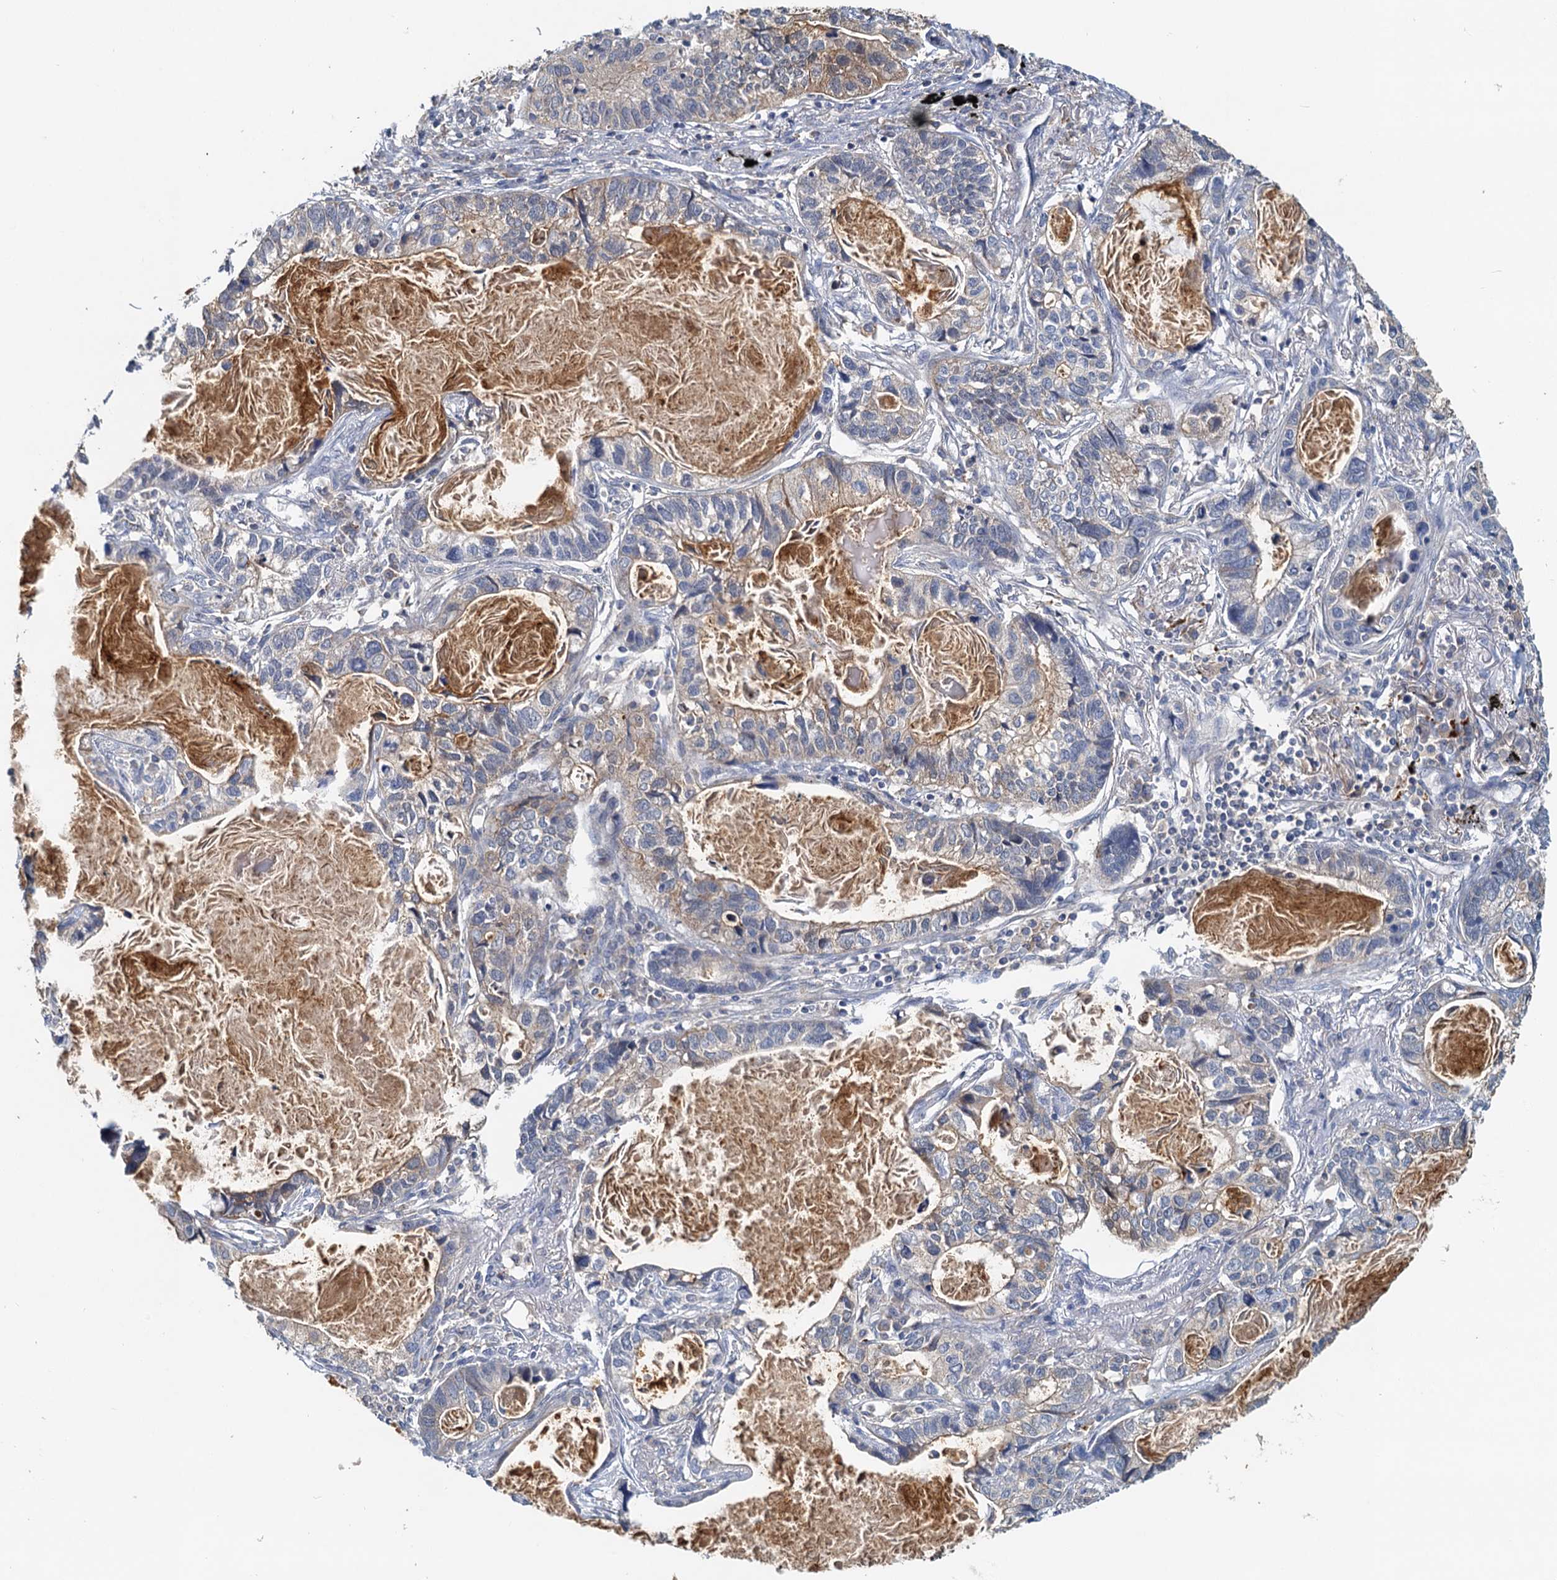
{"staining": {"intensity": "weak", "quantity": "<25%", "location": "cytoplasmic/membranous"}, "tissue": "lung cancer", "cell_type": "Tumor cells", "image_type": "cancer", "snomed": [{"axis": "morphology", "description": "Adenocarcinoma, NOS"}, {"axis": "topography", "description": "Lung"}], "caption": "Histopathology image shows no significant protein expression in tumor cells of adenocarcinoma (lung).", "gene": "TOLLIP", "patient": {"sex": "male", "age": 67}}